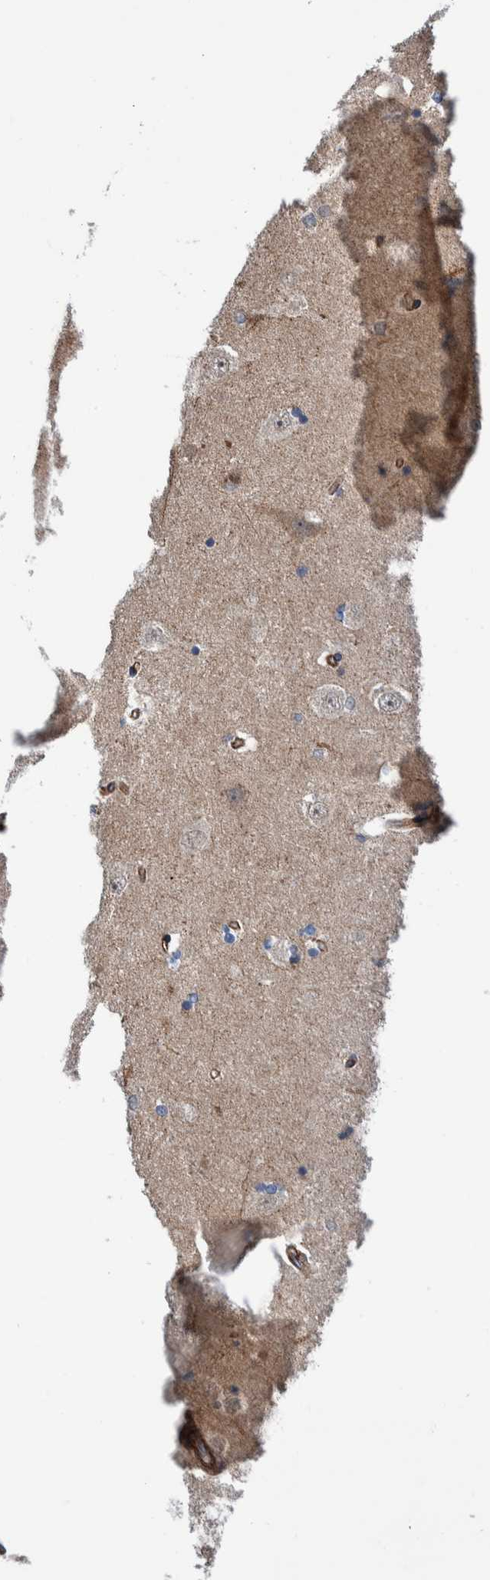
{"staining": {"intensity": "negative", "quantity": "none", "location": "none"}, "tissue": "hippocampus", "cell_type": "Glial cells", "image_type": "normal", "snomed": [{"axis": "morphology", "description": "Normal tissue, NOS"}, {"axis": "topography", "description": "Hippocampus"}], "caption": "Glial cells show no significant expression in normal hippocampus. (DAB IHC visualized using brightfield microscopy, high magnification).", "gene": "ENSG00000262660", "patient": {"sex": "male", "age": 45}}